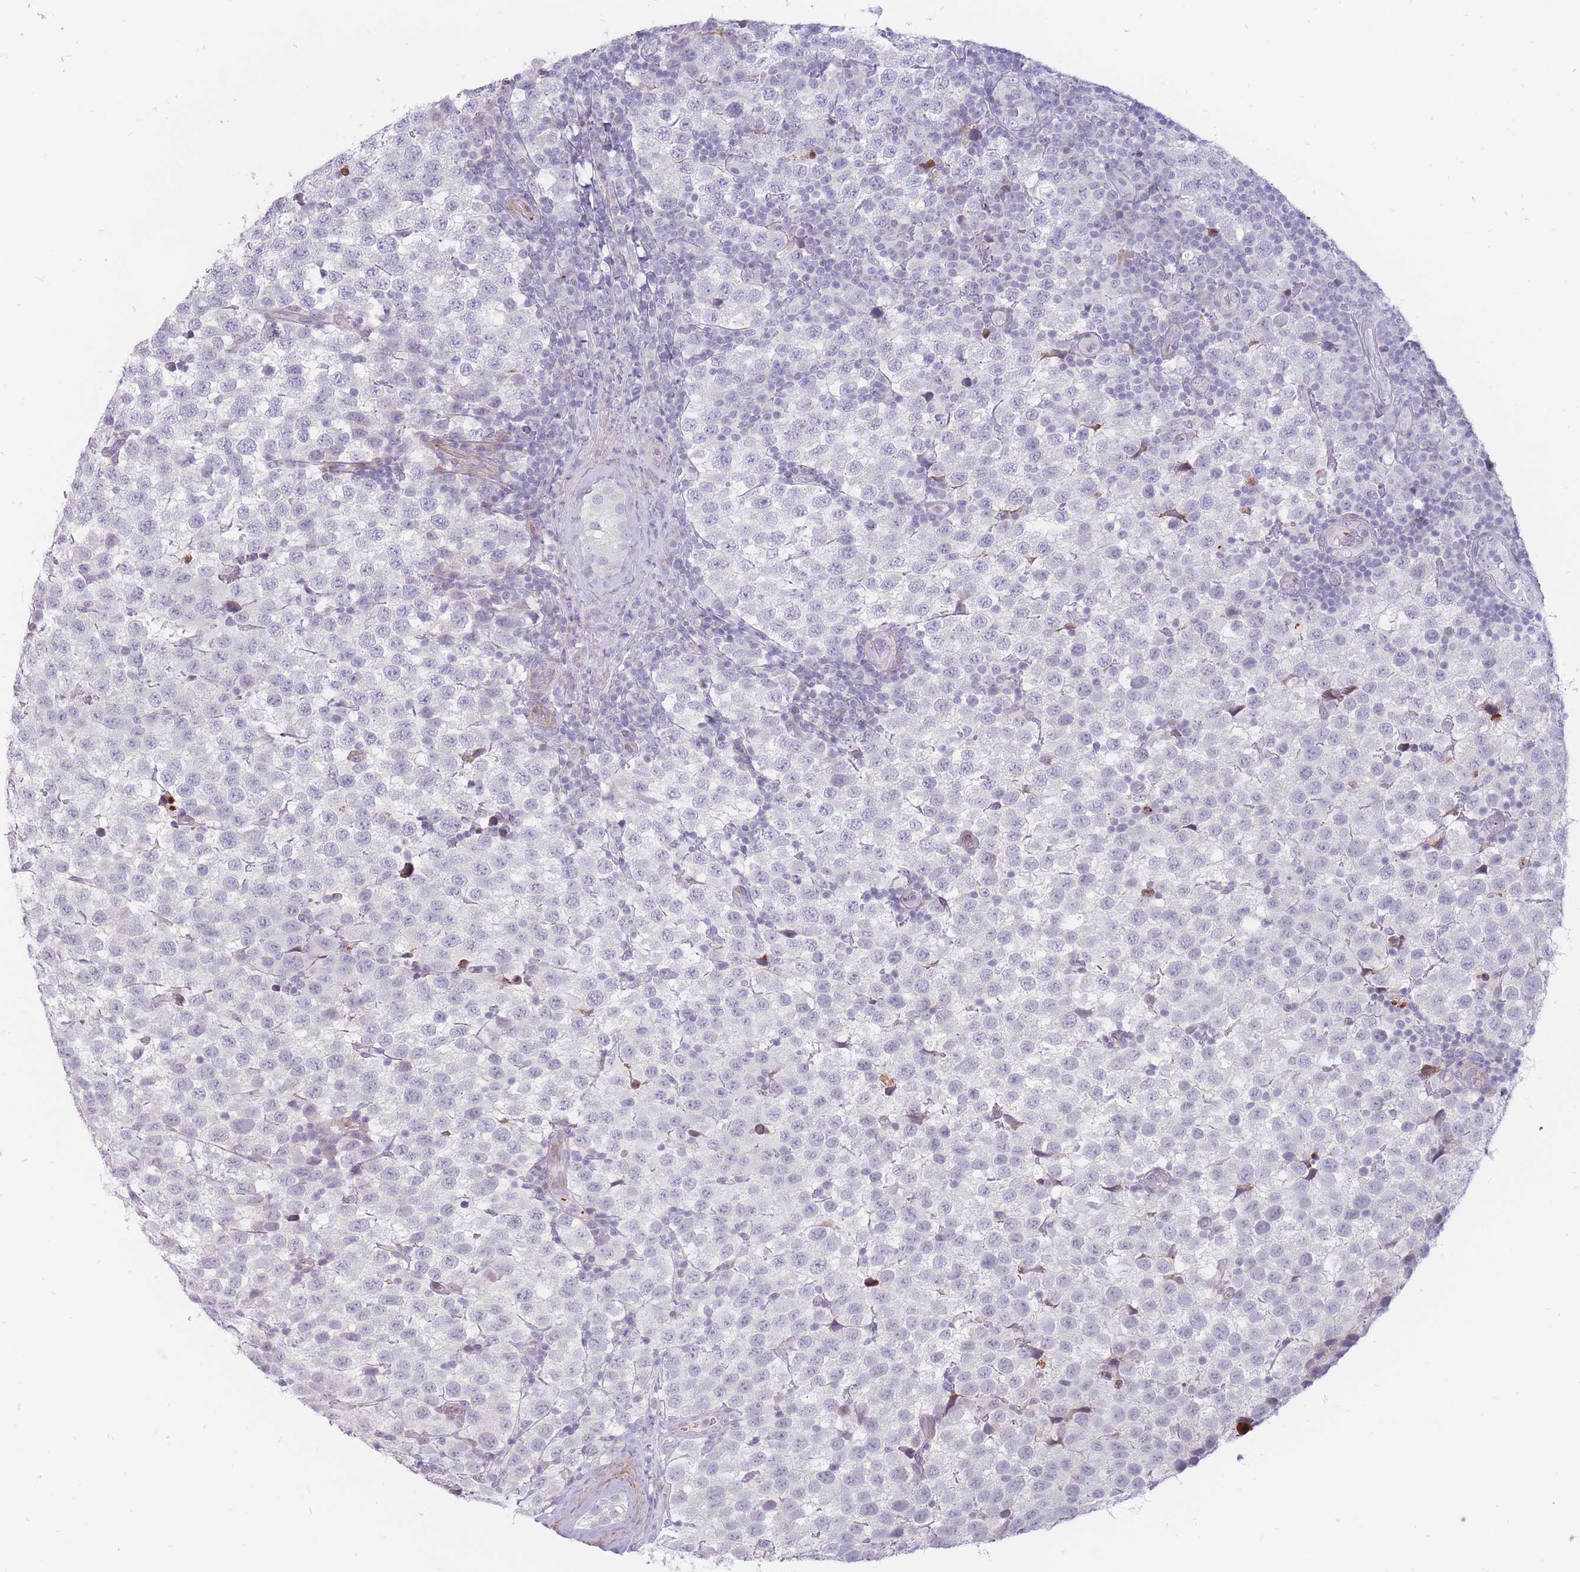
{"staining": {"intensity": "negative", "quantity": "none", "location": "none"}, "tissue": "testis cancer", "cell_type": "Tumor cells", "image_type": "cancer", "snomed": [{"axis": "morphology", "description": "Seminoma, NOS"}, {"axis": "topography", "description": "Testis"}], "caption": "This photomicrograph is of seminoma (testis) stained with IHC to label a protein in brown with the nuclei are counter-stained blue. There is no expression in tumor cells. (DAB (3,3'-diaminobenzidine) IHC, high magnification).", "gene": "PTGDR", "patient": {"sex": "male", "age": 34}}